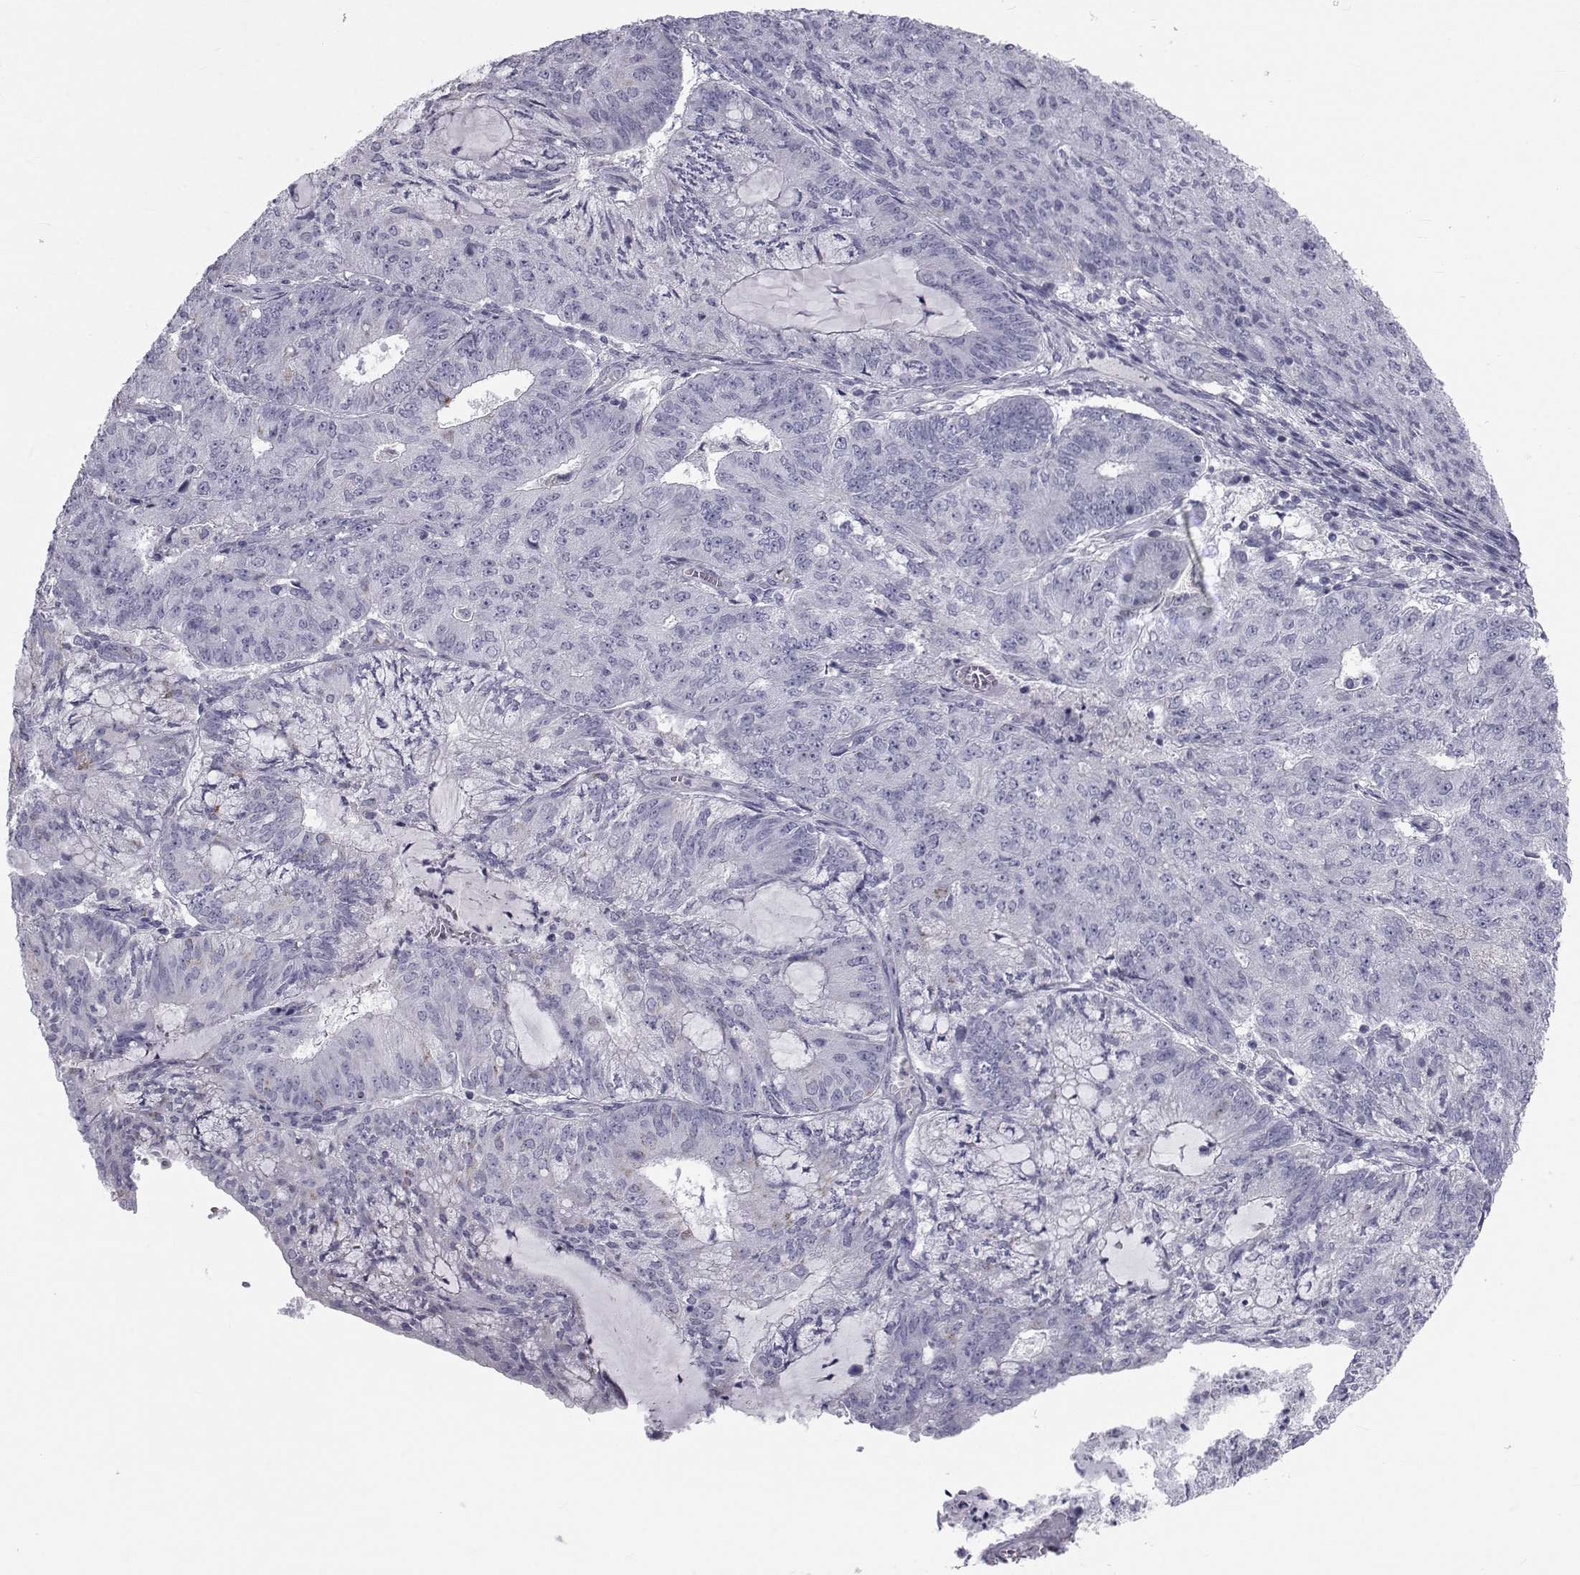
{"staining": {"intensity": "negative", "quantity": "none", "location": "none"}, "tissue": "endometrial cancer", "cell_type": "Tumor cells", "image_type": "cancer", "snomed": [{"axis": "morphology", "description": "Adenocarcinoma, NOS"}, {"axis": "topography", "description": "Endometrium"}], "caption": "Tumor cells are negative for protein expression in human endometrial adenocarcinoma.", "gene": "FDXR", "patient": {"sex": "female", "age": 82}}